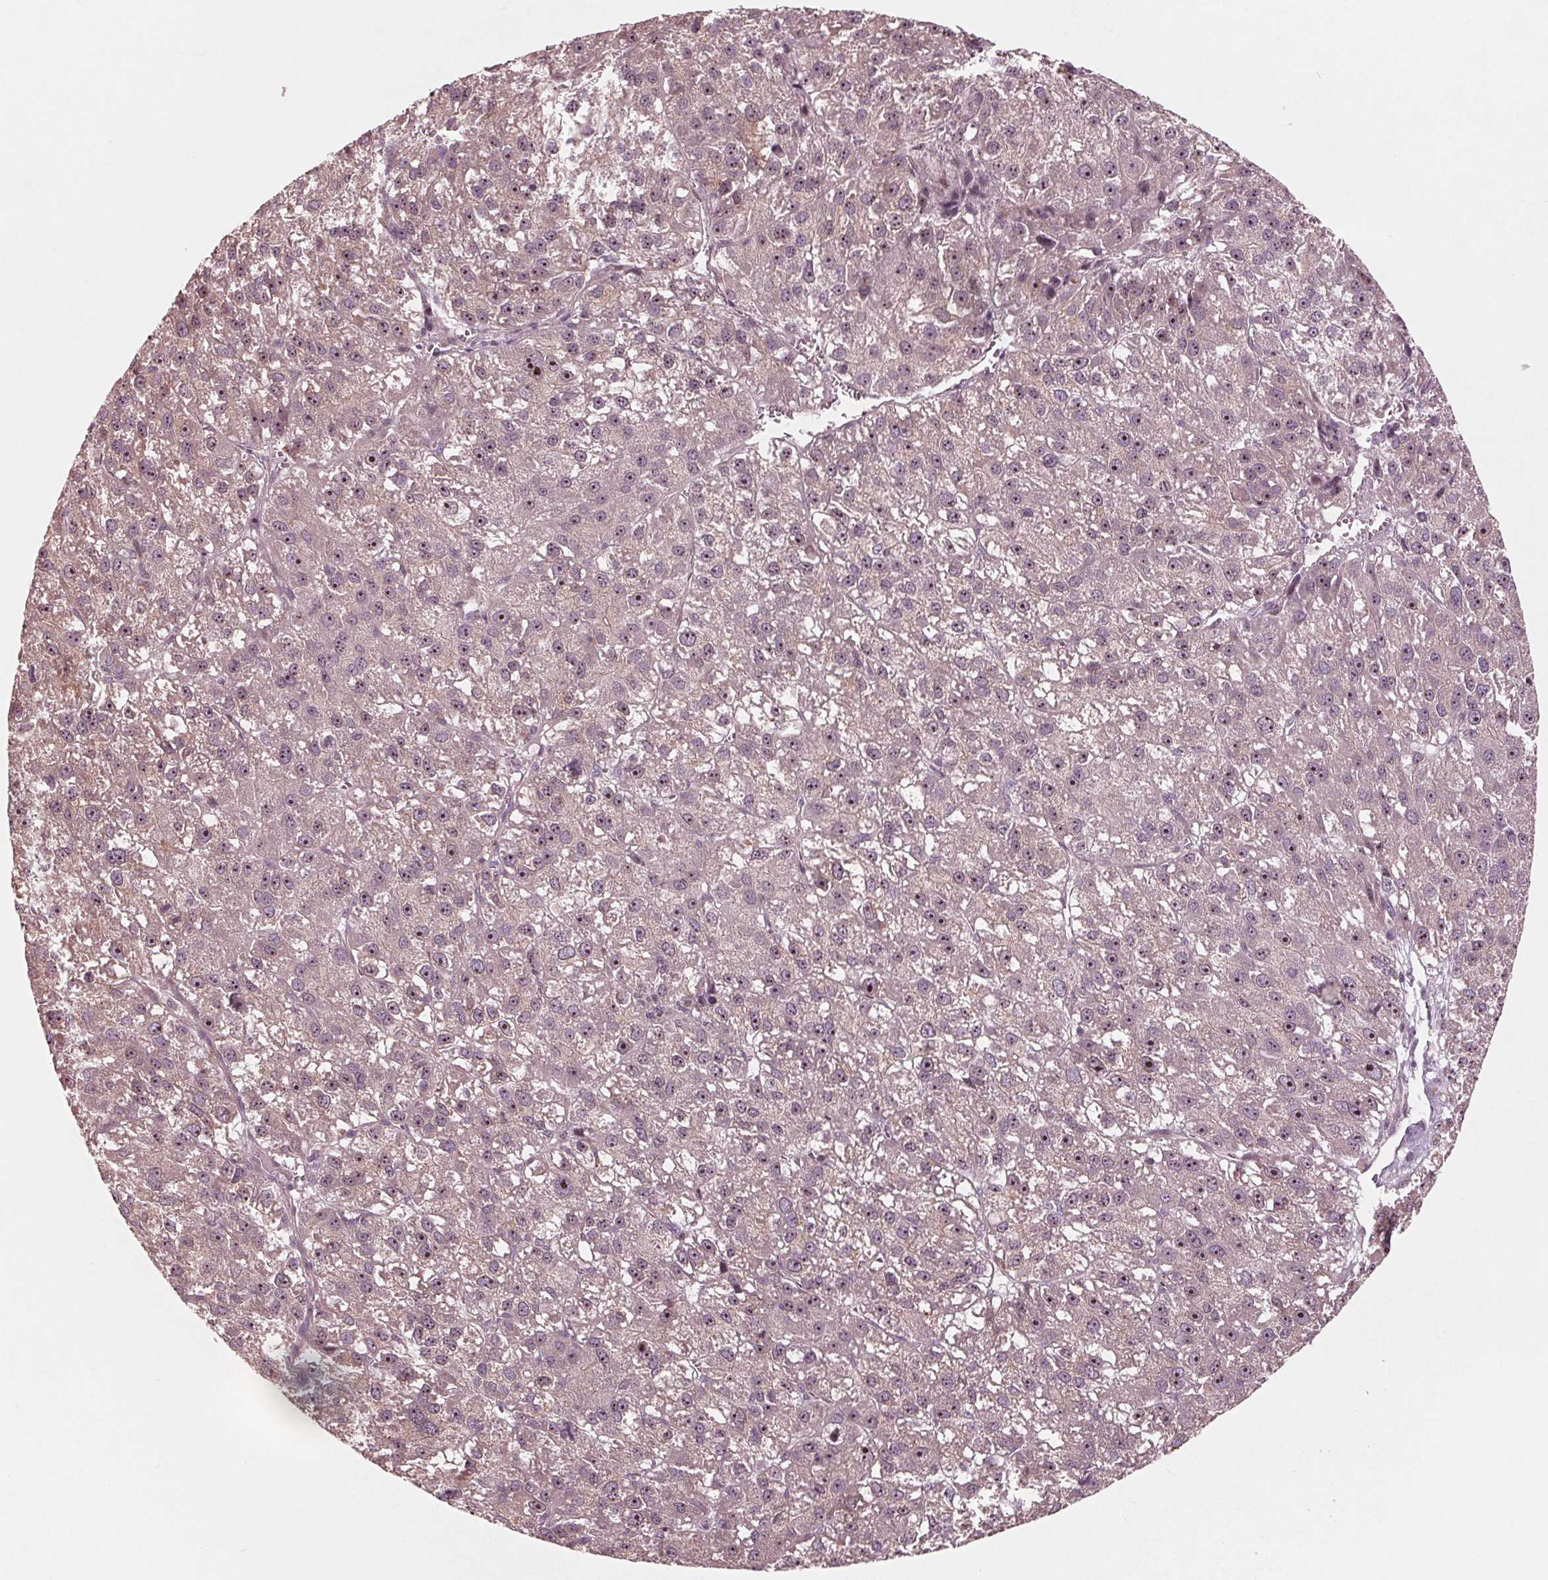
{"staining": {"intensity": "moderate", "quantity": "<25%", "location": "nuclear"}, "tissue": "liver cancer", "cell_type": "Tumor cells", "image_type": "cancer", "snomed": [{"axis": "morphology", "description": "Carcinoma, Hepatocellular, NOS"}, {"axis": "topography", "description": "Liver"}], "caption": "Moderate nuclear expression for a protein is appreciated in approximately <25% of tumor cells of hepatocellular carcinoma (liver) using immunohistochemistry.", "gene": "NUP210", "patient": {"sex": "female", "age": 70}}